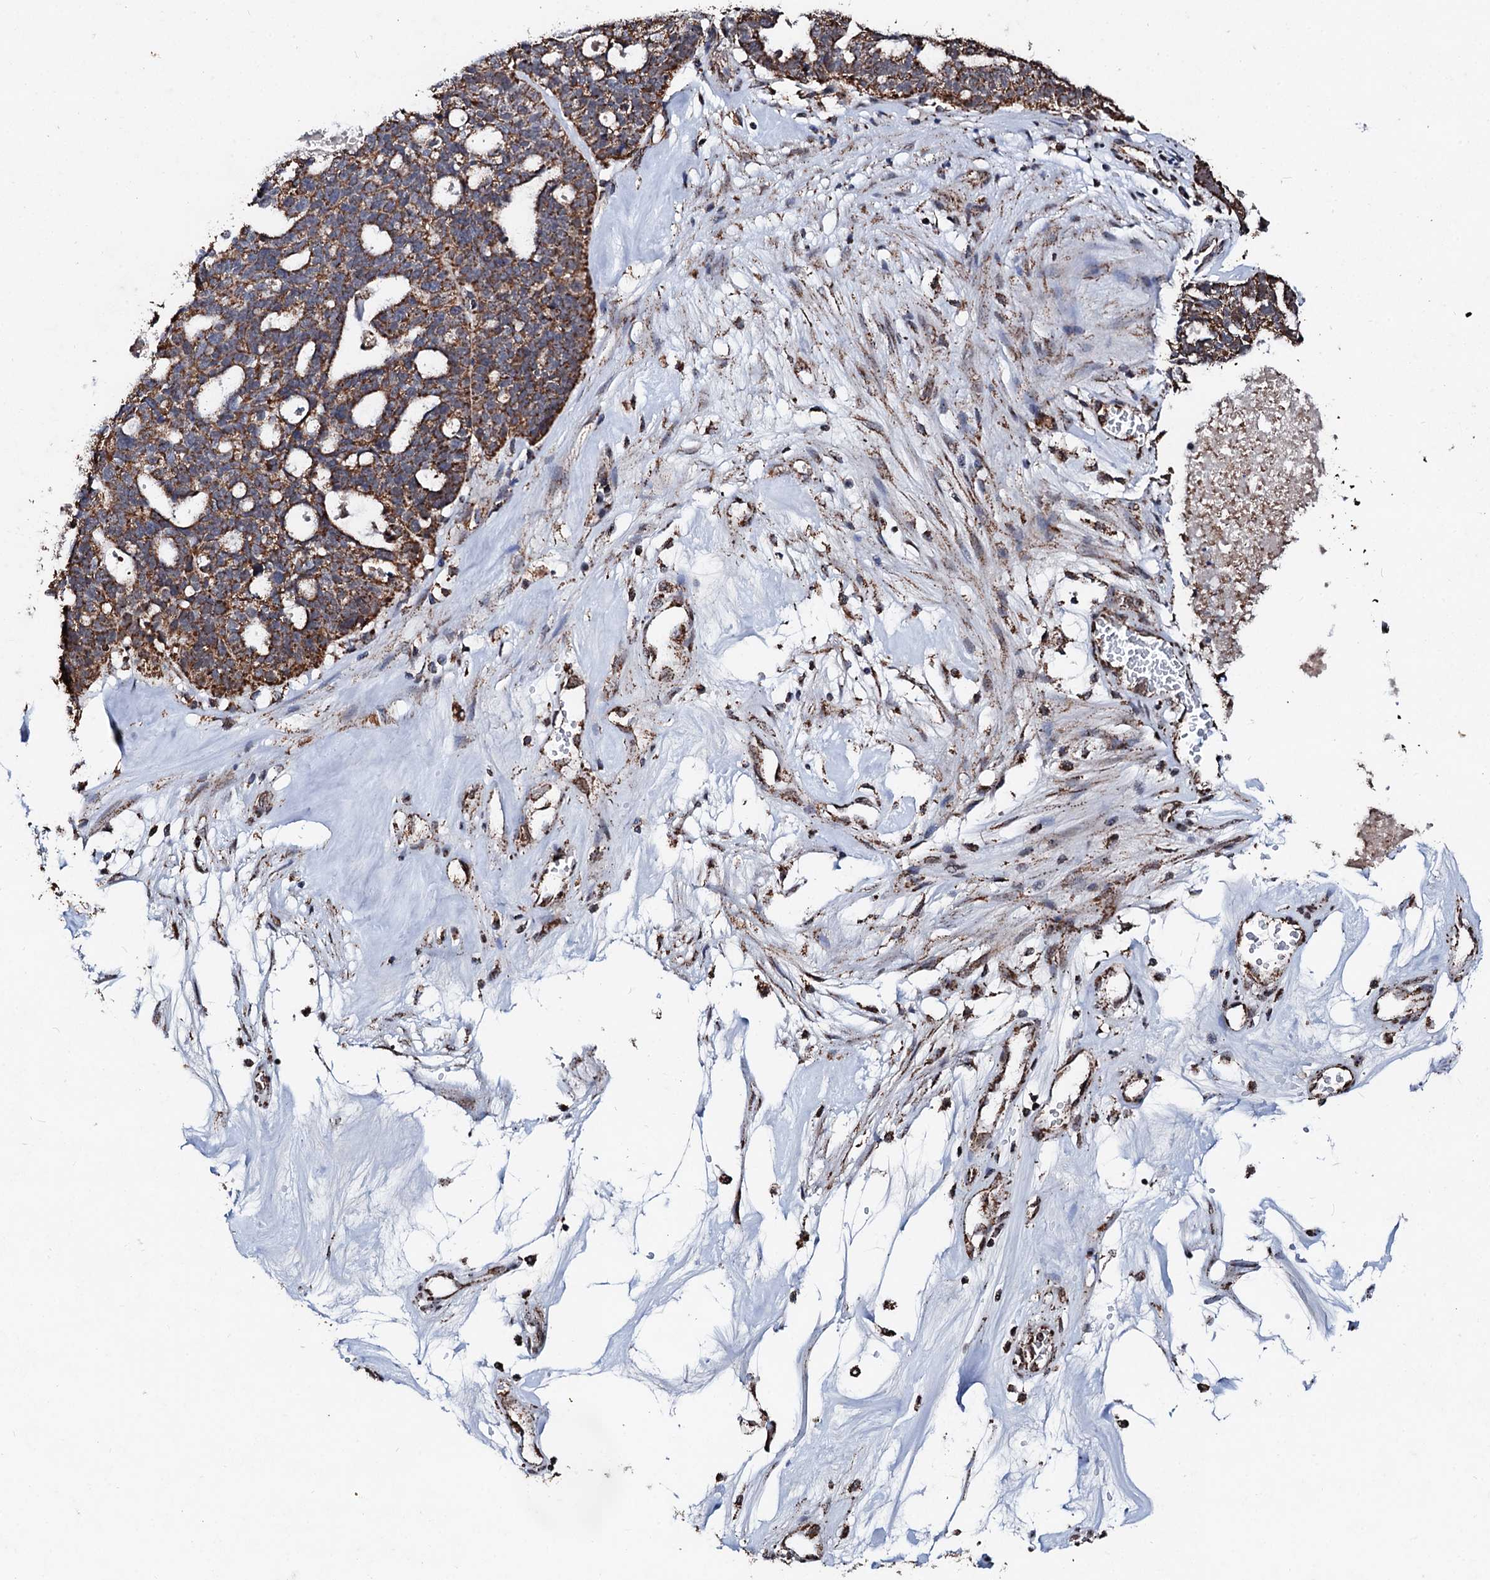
{"staining": {"intensity": "moderate", "quantity": ">75%", "location": "cytoplasmic/membranous"}, "tissue": "ovarian cancer", "cell_type": "Tumor cells", "image_type": "cancer", "snomed": [{"axis": "morphology", "description": "Cystadenocarcinoma, serous, NOS"}, {"axis": "topography", "description": "Ovary"}], "caption": "Immunohistochemistry (IHC) photomicrograph of neoplastic tissue: human serous cystadenocarcinoma (ovarian) stained using immunohistochemistry demonstrates medium levels of moderate protein expression localized specifically in the cytoplasmic/membranous of tumor cells, appearing as a cytoplasmic/membranous brown color.", "gene": "SECISBP2L", "patient": {"sex": "female", "age": 59}}